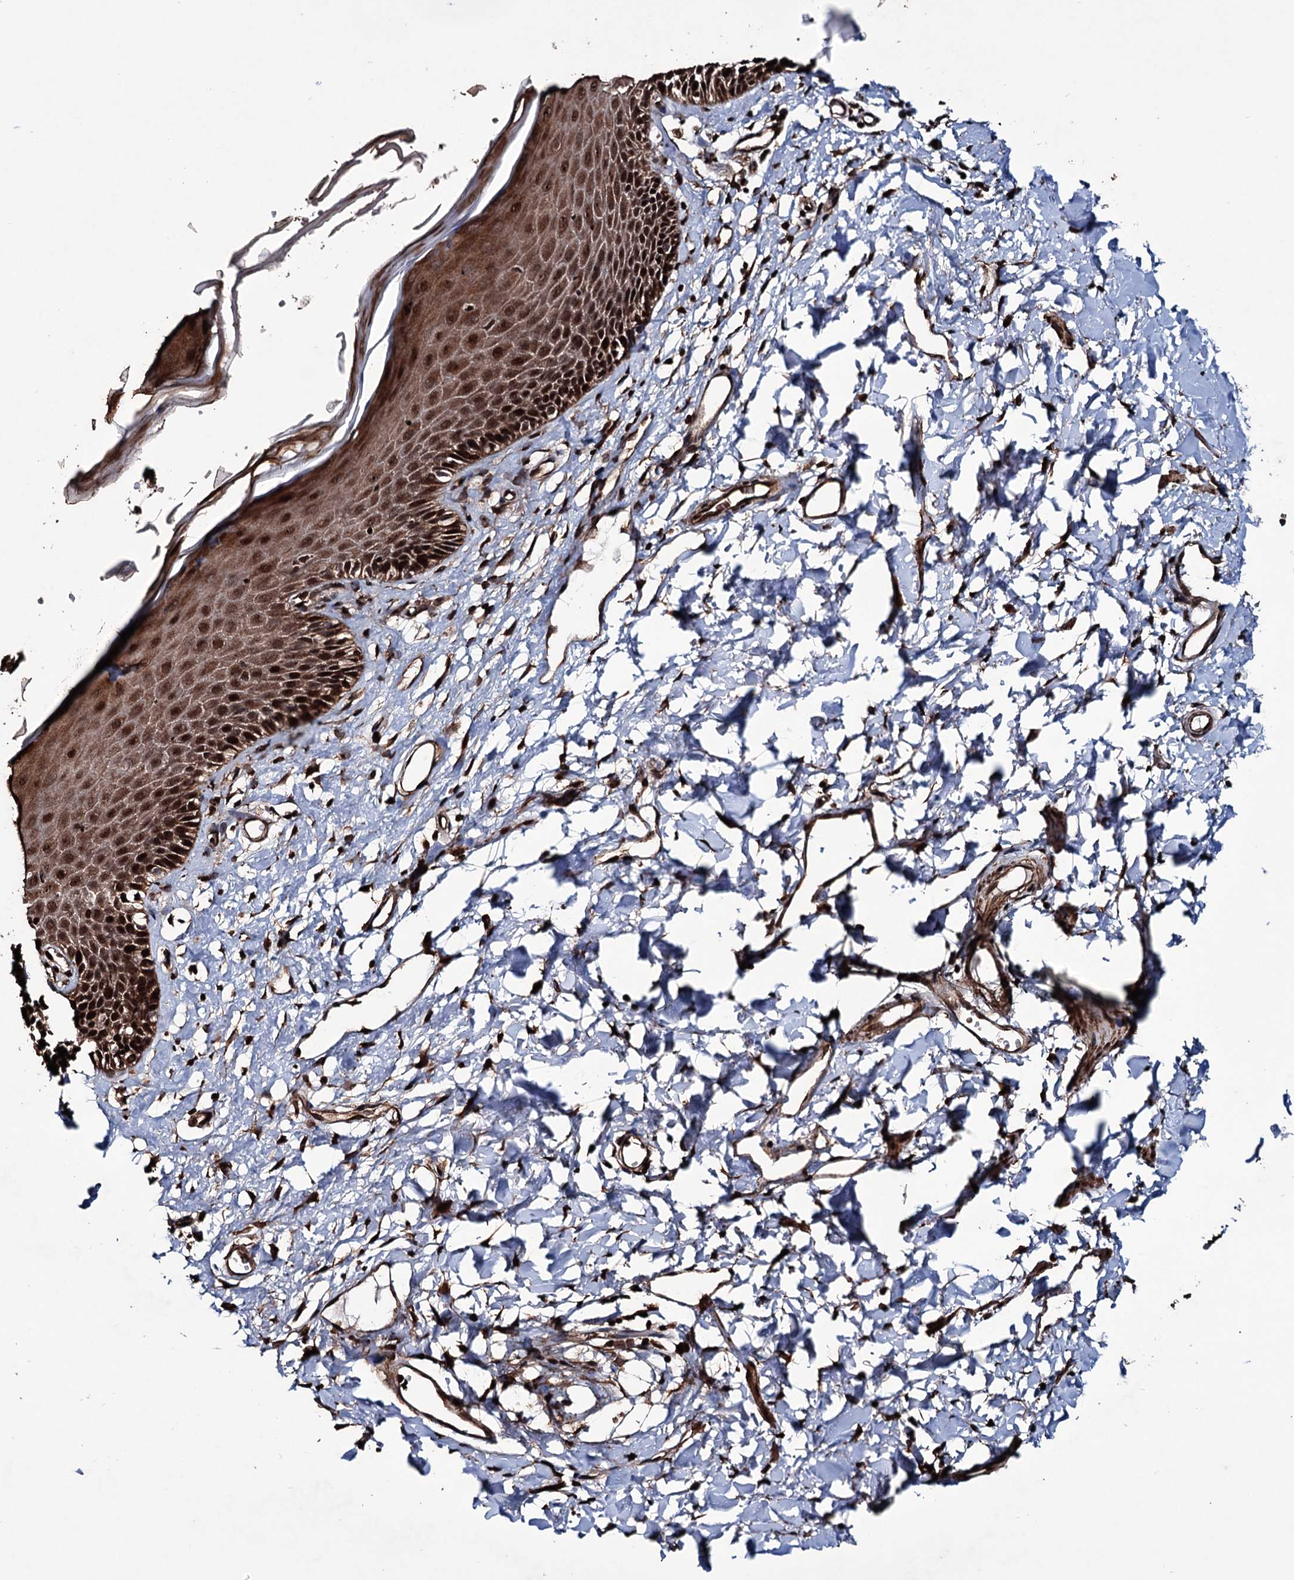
{"staining": {"intensity": "strong", "quantity": "25%-75%", "location": "cytoplasmic/membranous,nuclear"}, "tissue": "skin", "cell_type": "Epidermal cells", "image_type": "normal", "snomed": [{"axis": "morphology", "description": "Normal tissue, NOS"}, {"axis": "topography", "description": "Vulva"}], "caption": "Immunohistochemistry of normal skin demonstrates high levels of strong cytoplasmic/membranous,nuclear expression in approximately 25%-75% of epidermal cells.", "gene": "EYA4", "patient": {"sex": "female", "age": 68}}